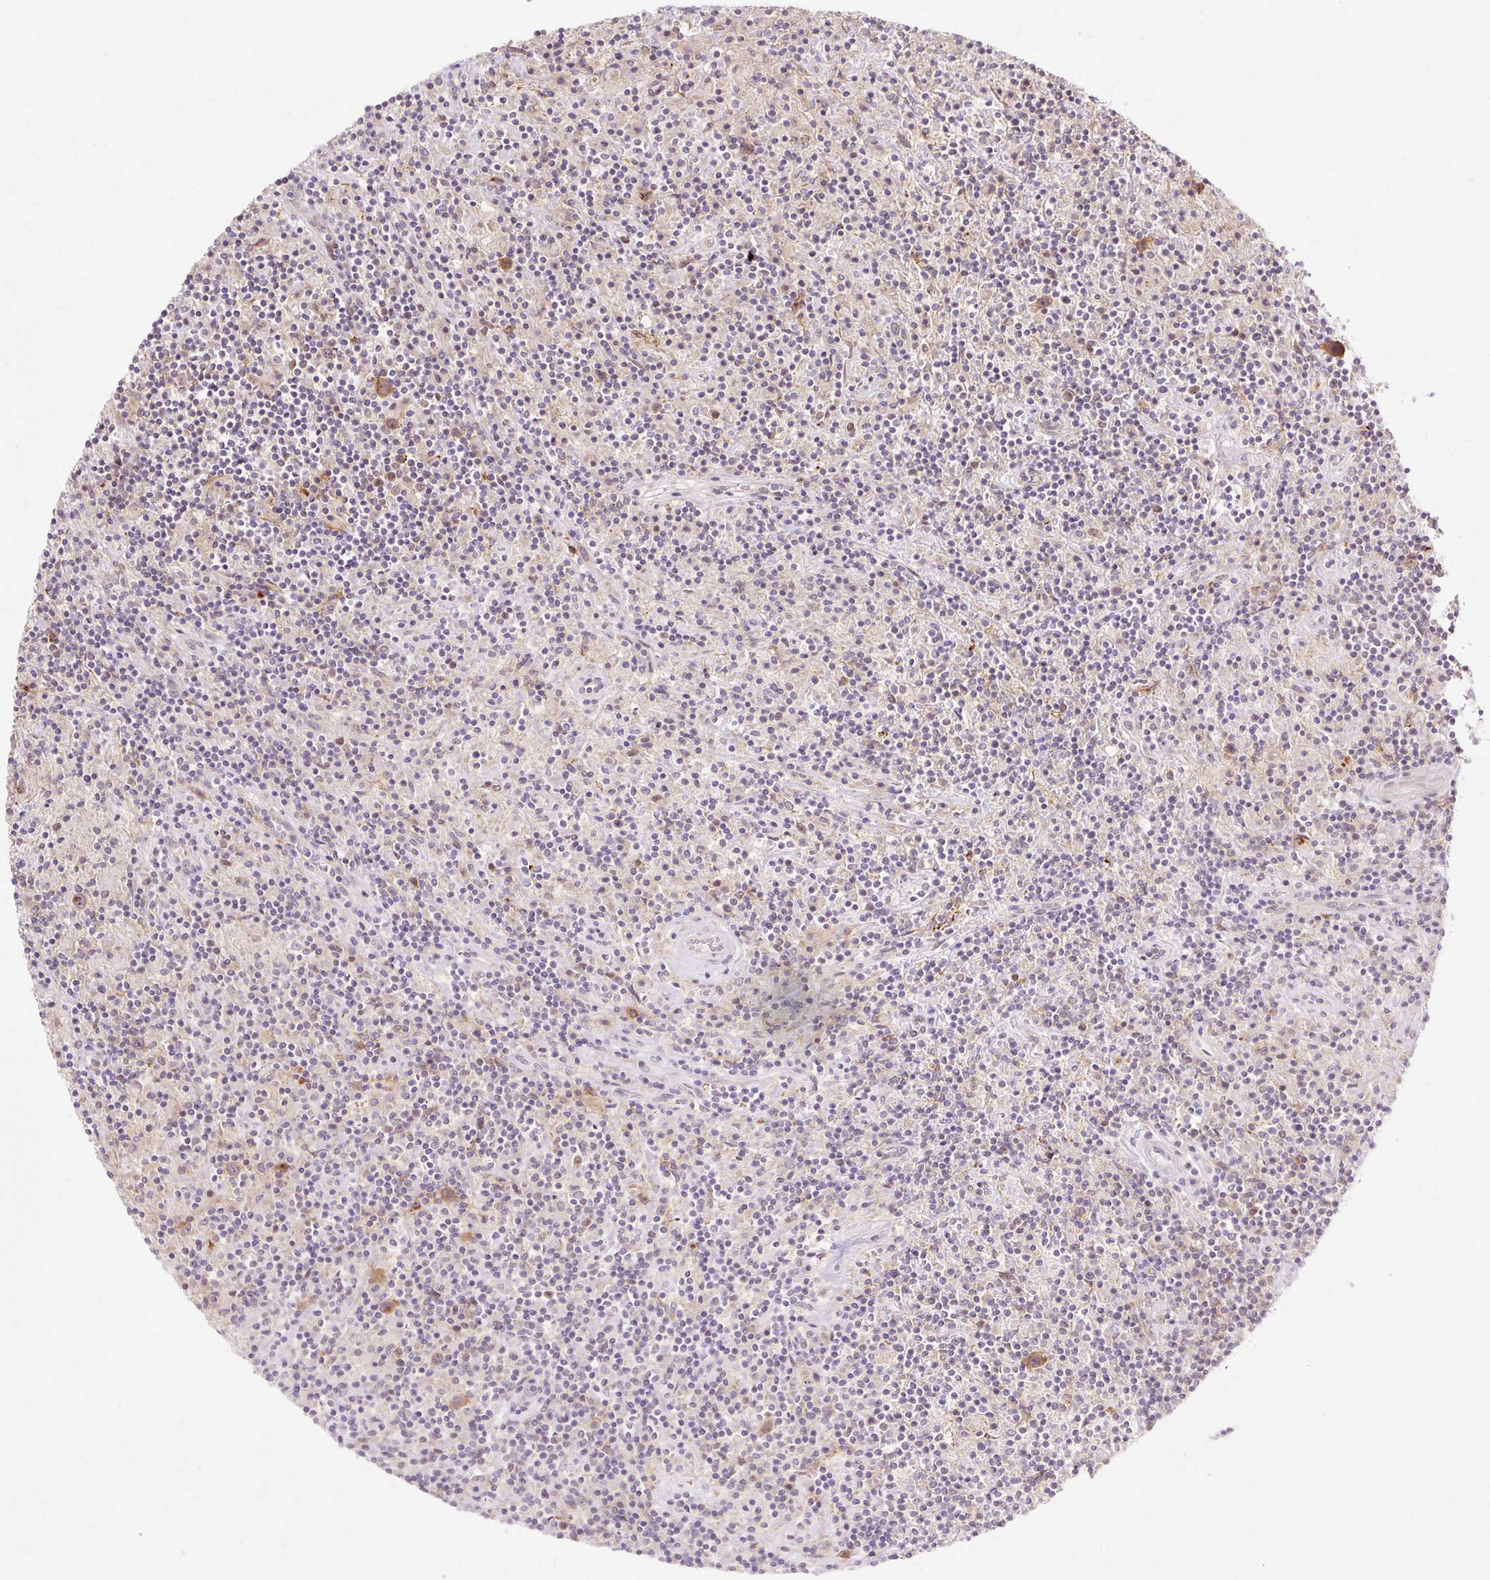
{"staining": {"intensity": "moderate", "quantity": "25%-75%", "location": "cytoplasmic/membranous"}, "tissue": "lymphoma", "cell_type": "Tumor cells", "image_type": "cancer", "snomed": [{"axis": "morphology", "description": "Hodgkin's disease, NOS"}, {"axis": "topography", "description": "Lymph node"}], "caption": "Protein expression analysis of human lymphoma reveals moderate cytoplasmic/membranous expression in approximately 25%-75% of tumor cells. (Brightfield microscopy of DAB IHC at high magnification).", "gene": "GEMIN2", "patient": {"sex": "male", "age": 70}}